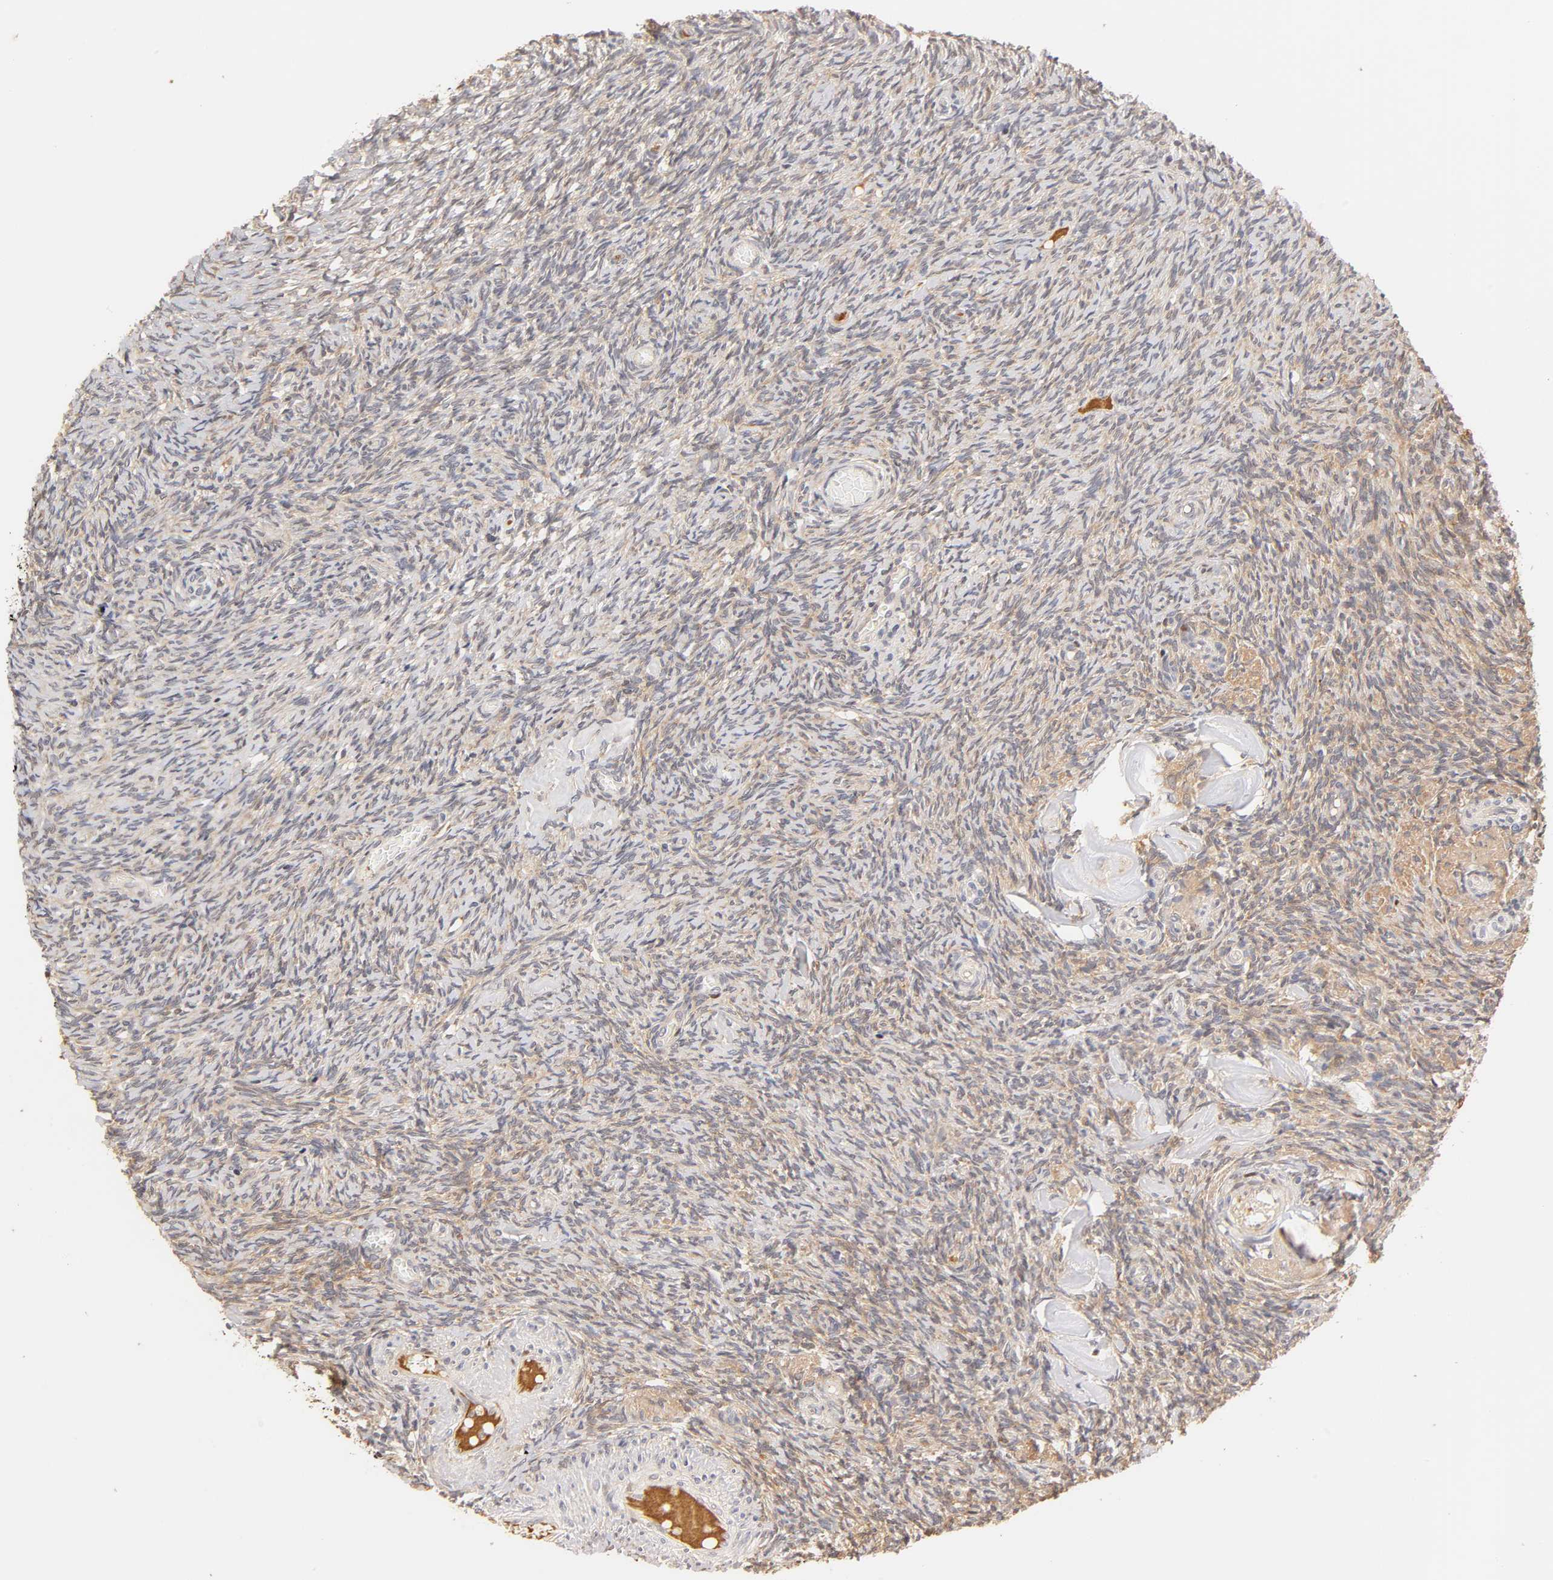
{"staining": {"intensity": "moderate", "quantity": "25%-75%", "location": "cytoplasmic/membranous"}, "tissue": "ovary", "cell_type": "Ovarian stroma cells", "image_type": "normal", "snomed": [{"axis": "morphology", "description": "Normal tissue, NOS"}, {"axis": "topography", "description": "Ovary"}], "caption": "Immunohistochemical staining of unremarkable human ovary displays moderate cytoplasmic/membranous protein positivity in approximately 25%-75% of ovarian stroma cells.", "gene": "GSTZ1", "patient": {"sex": "female", "age": 60}}